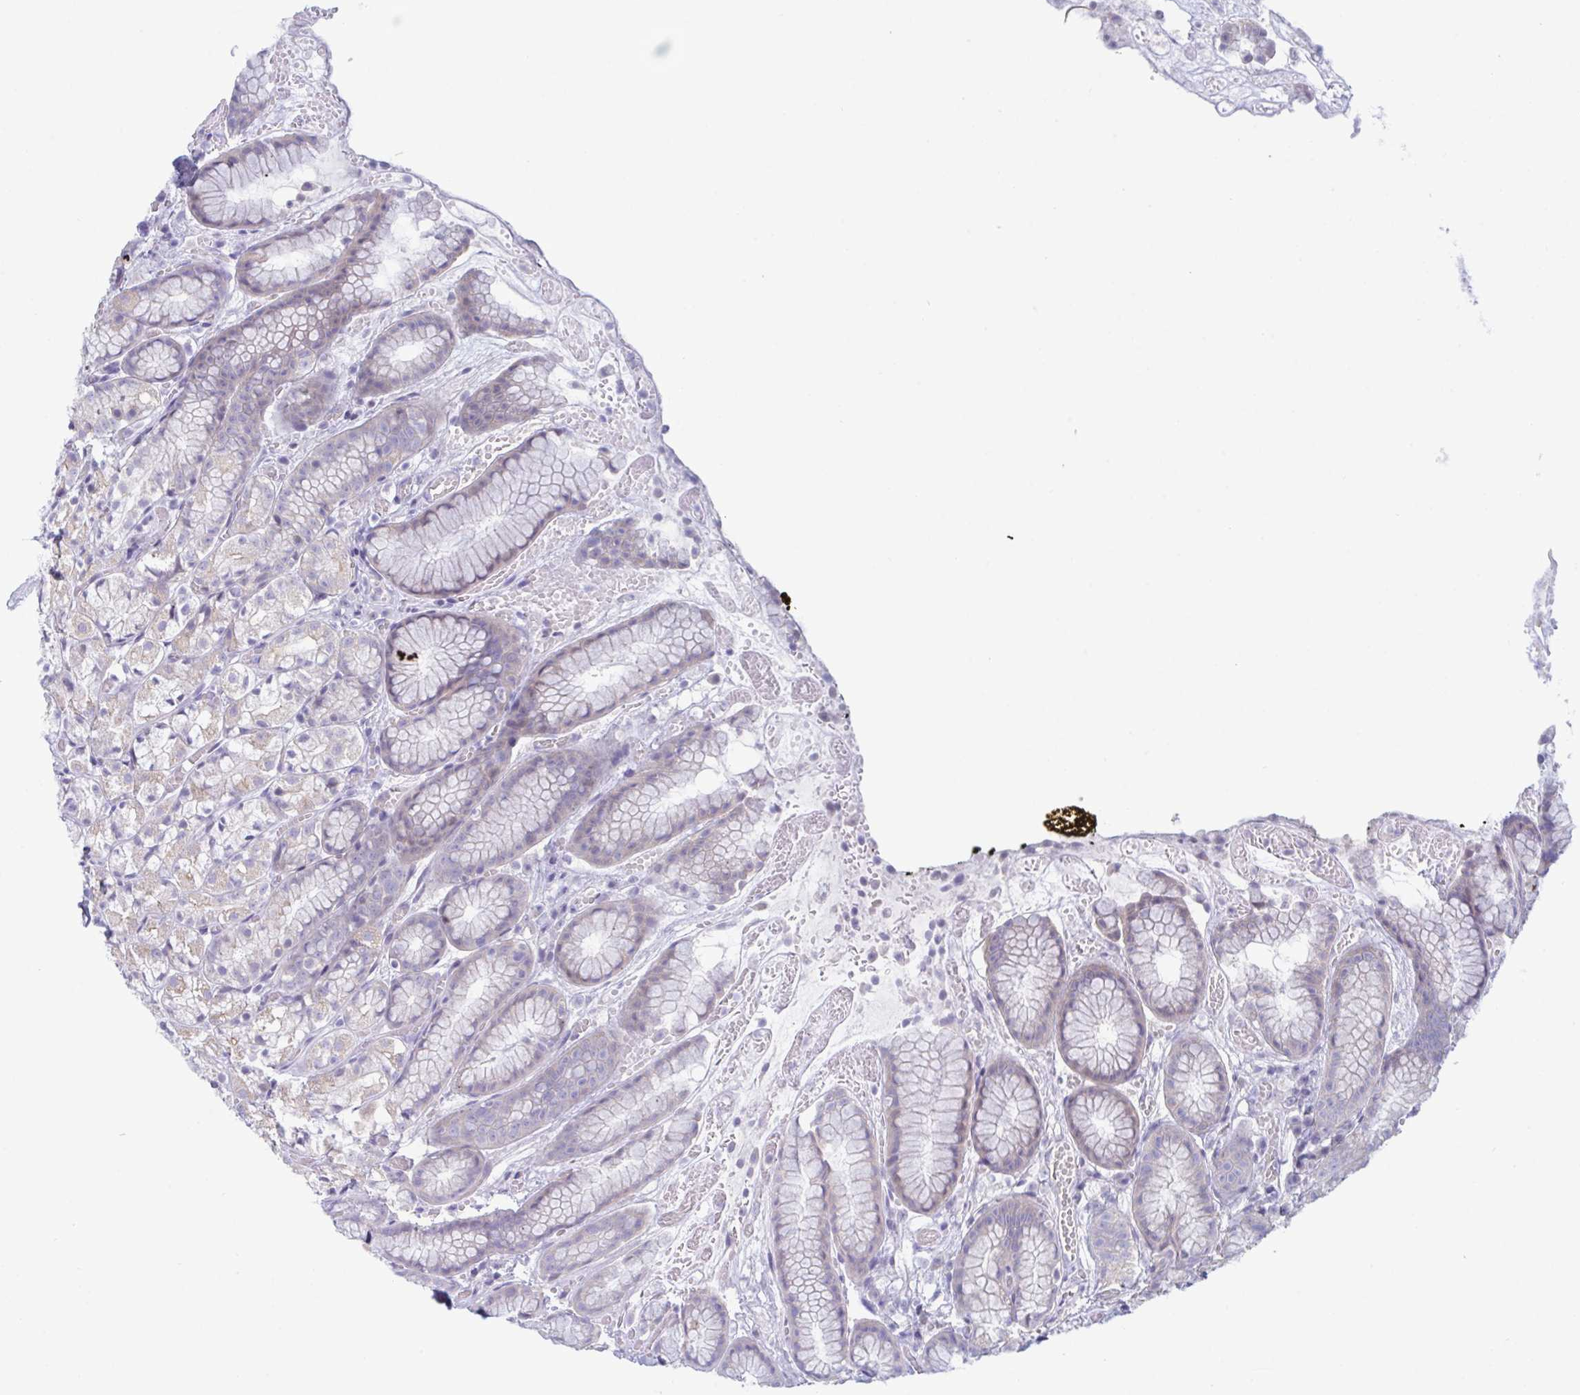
{"staining": {"intensity": "weak", "quantity": "<25%", "location": "cytoplasmic/membranous"}, "tissue": "stomach", "cell_type": "Glandular cells", "image_type": "normal", "snomed": [{"axis": "morphology", "description": "Normal tissue, NOS"}, {"axis": "topography", "description": "Smooth muscle"}, {"axis": "topography", "description": "Stomach"}], "caption": "Immunohistochemistry of normal stomach displays no positivity in glandular cells.", "gene": "NAA30", "patient": {"sex": "male", "age": 70}}